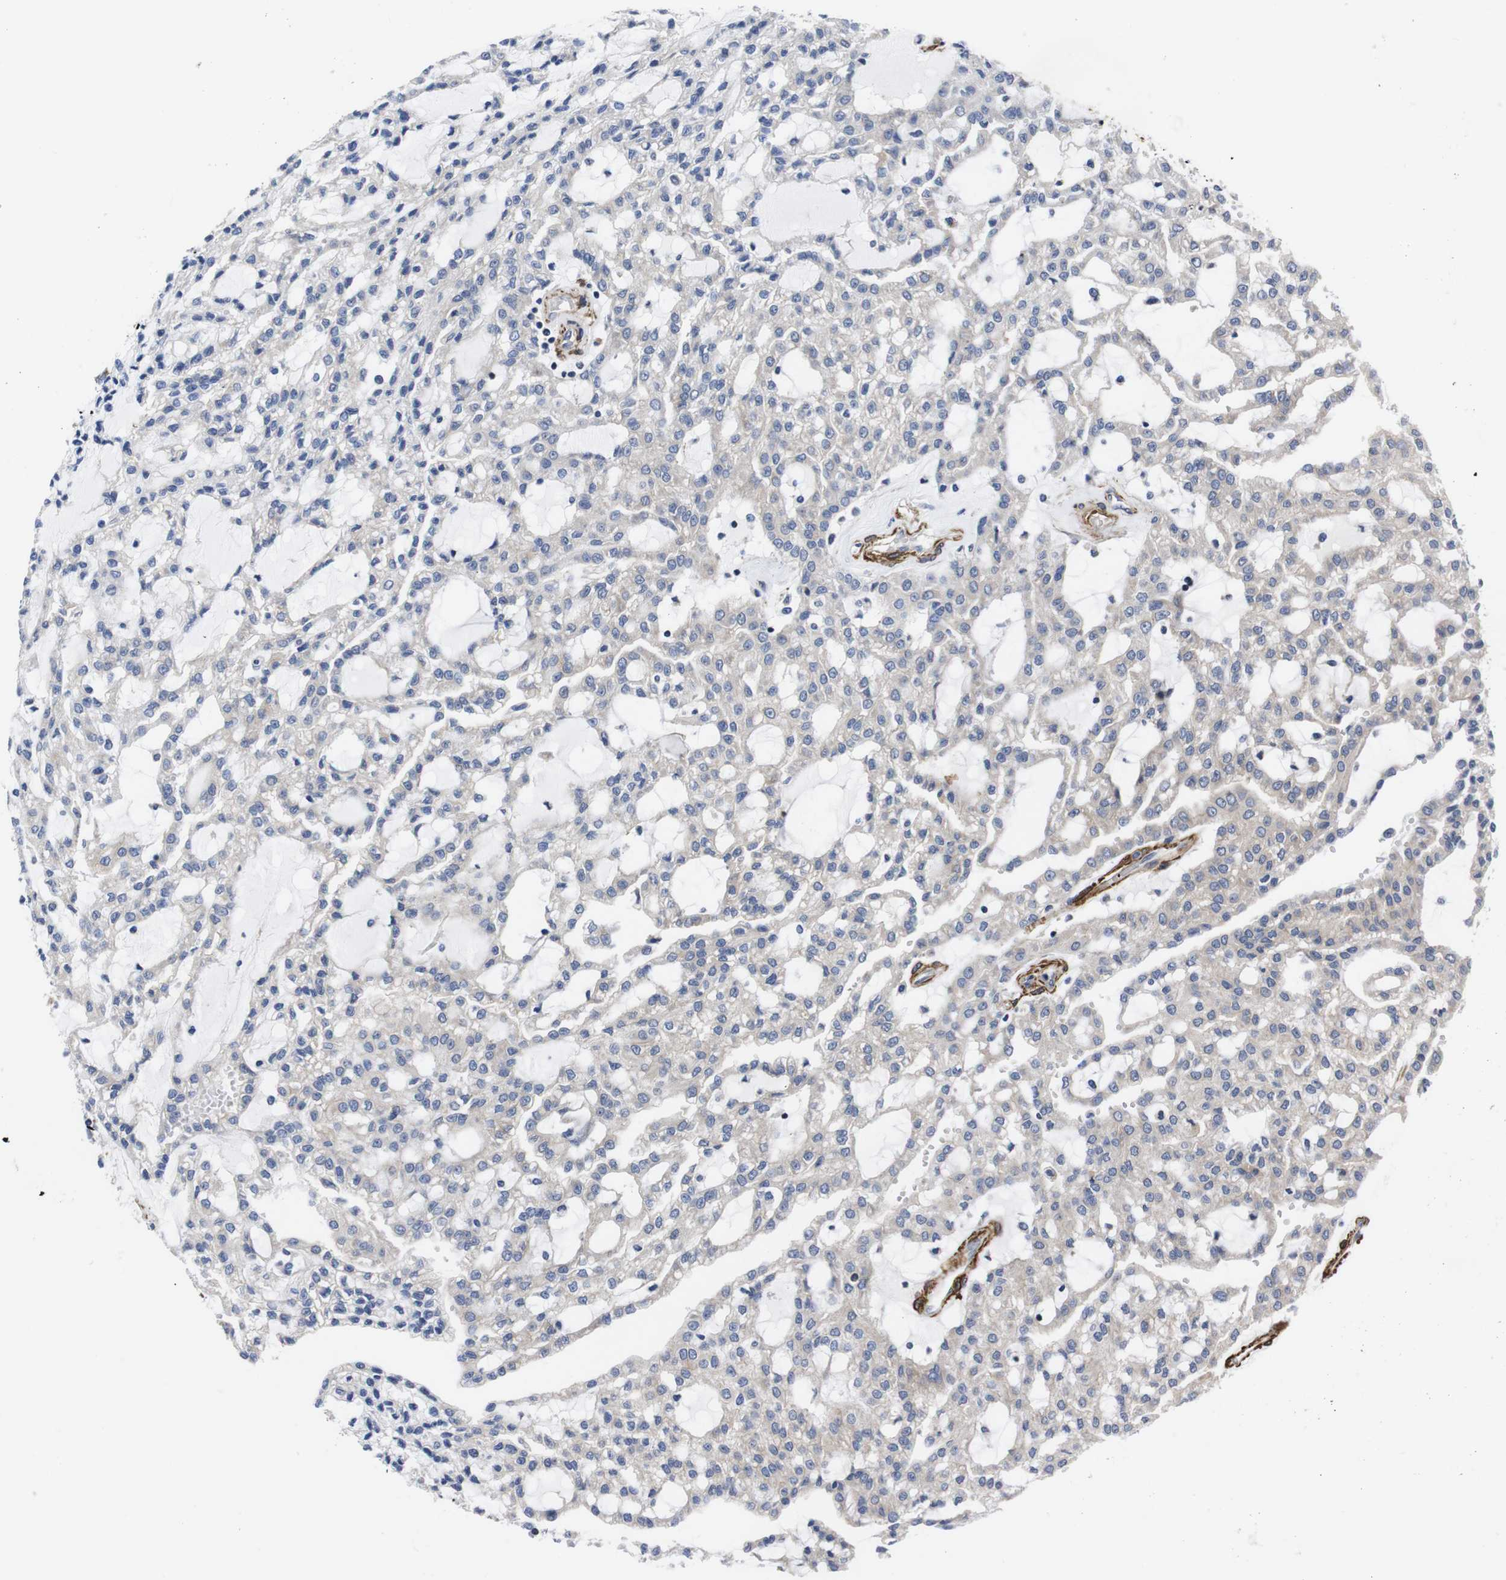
{"staining": {"intensity": "negative", "quantity": "none", "location": "none"}, "tissue": "renal cancer", "cell_type": "Tumor cells", "image_type": "cancer", "snomed": [{"axis": "morphology", "description": "Adenocarcinoma, NOS"}, {"axis": "topography", "description": "Kidney"}], "caption": "Immunohistochemical staining of human renal cancer shows no significant expression in tumor cells.", "gene": "WNT10A", "patient": {"sex": "male", "age": 63}}